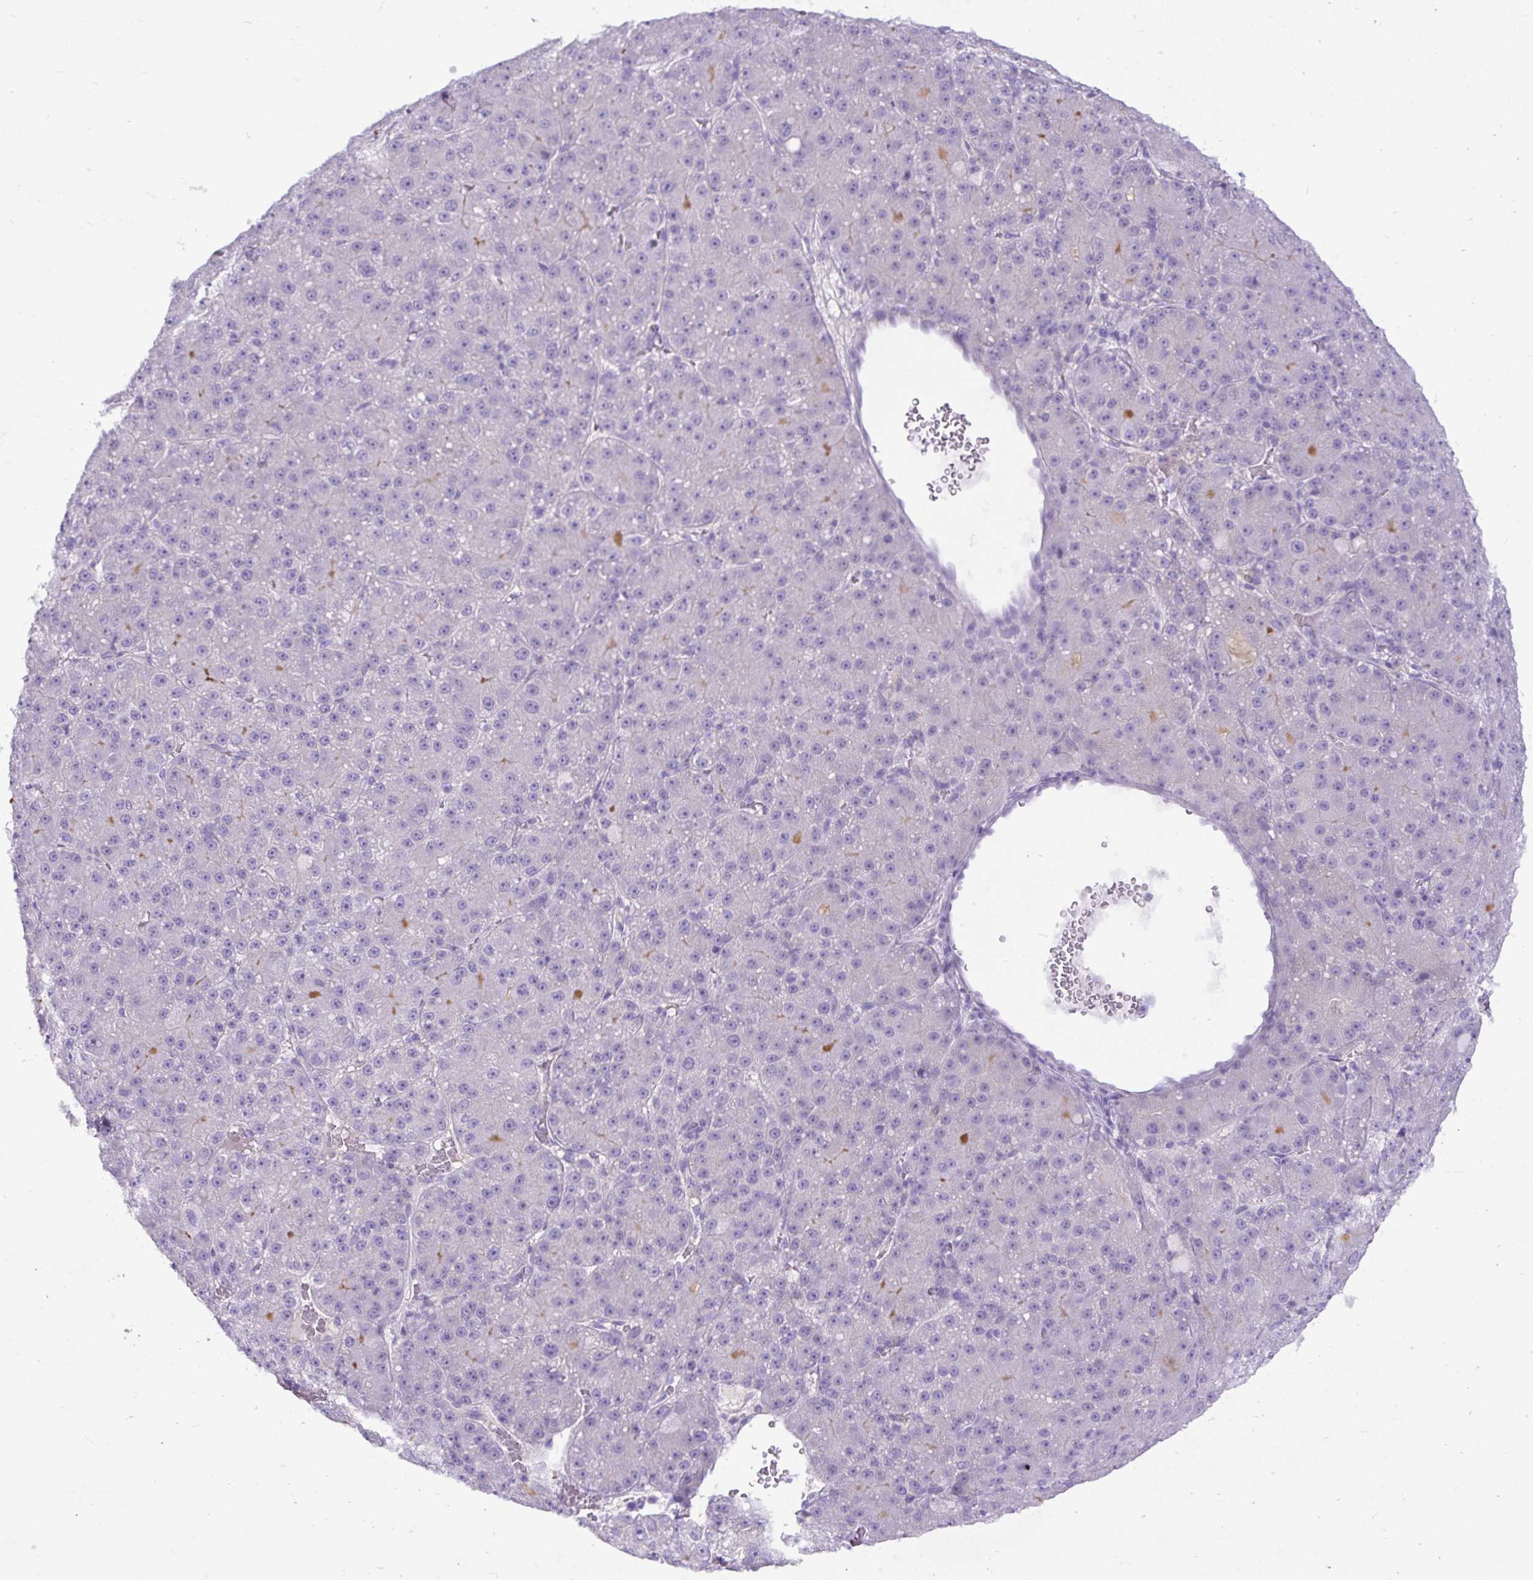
{"staining": {"intensity": "negative", "quantity": "none", "location": "none"}, "tissue": "liver cancer", "cell_type": "Tumor cells", "image_type": "cancer", "snomed": [{"axis": "morphology", "description": "Carcinoma, Hepatocellular, NOS"}, {"axis": "topography", "description": "Liver"}], "caption": "The histopathology image reveals no staining of tumor cells in liver hepatocellular carcinoma.", "gene": "SPTBN5", "patient": {"sex": "male", "age": 67}}